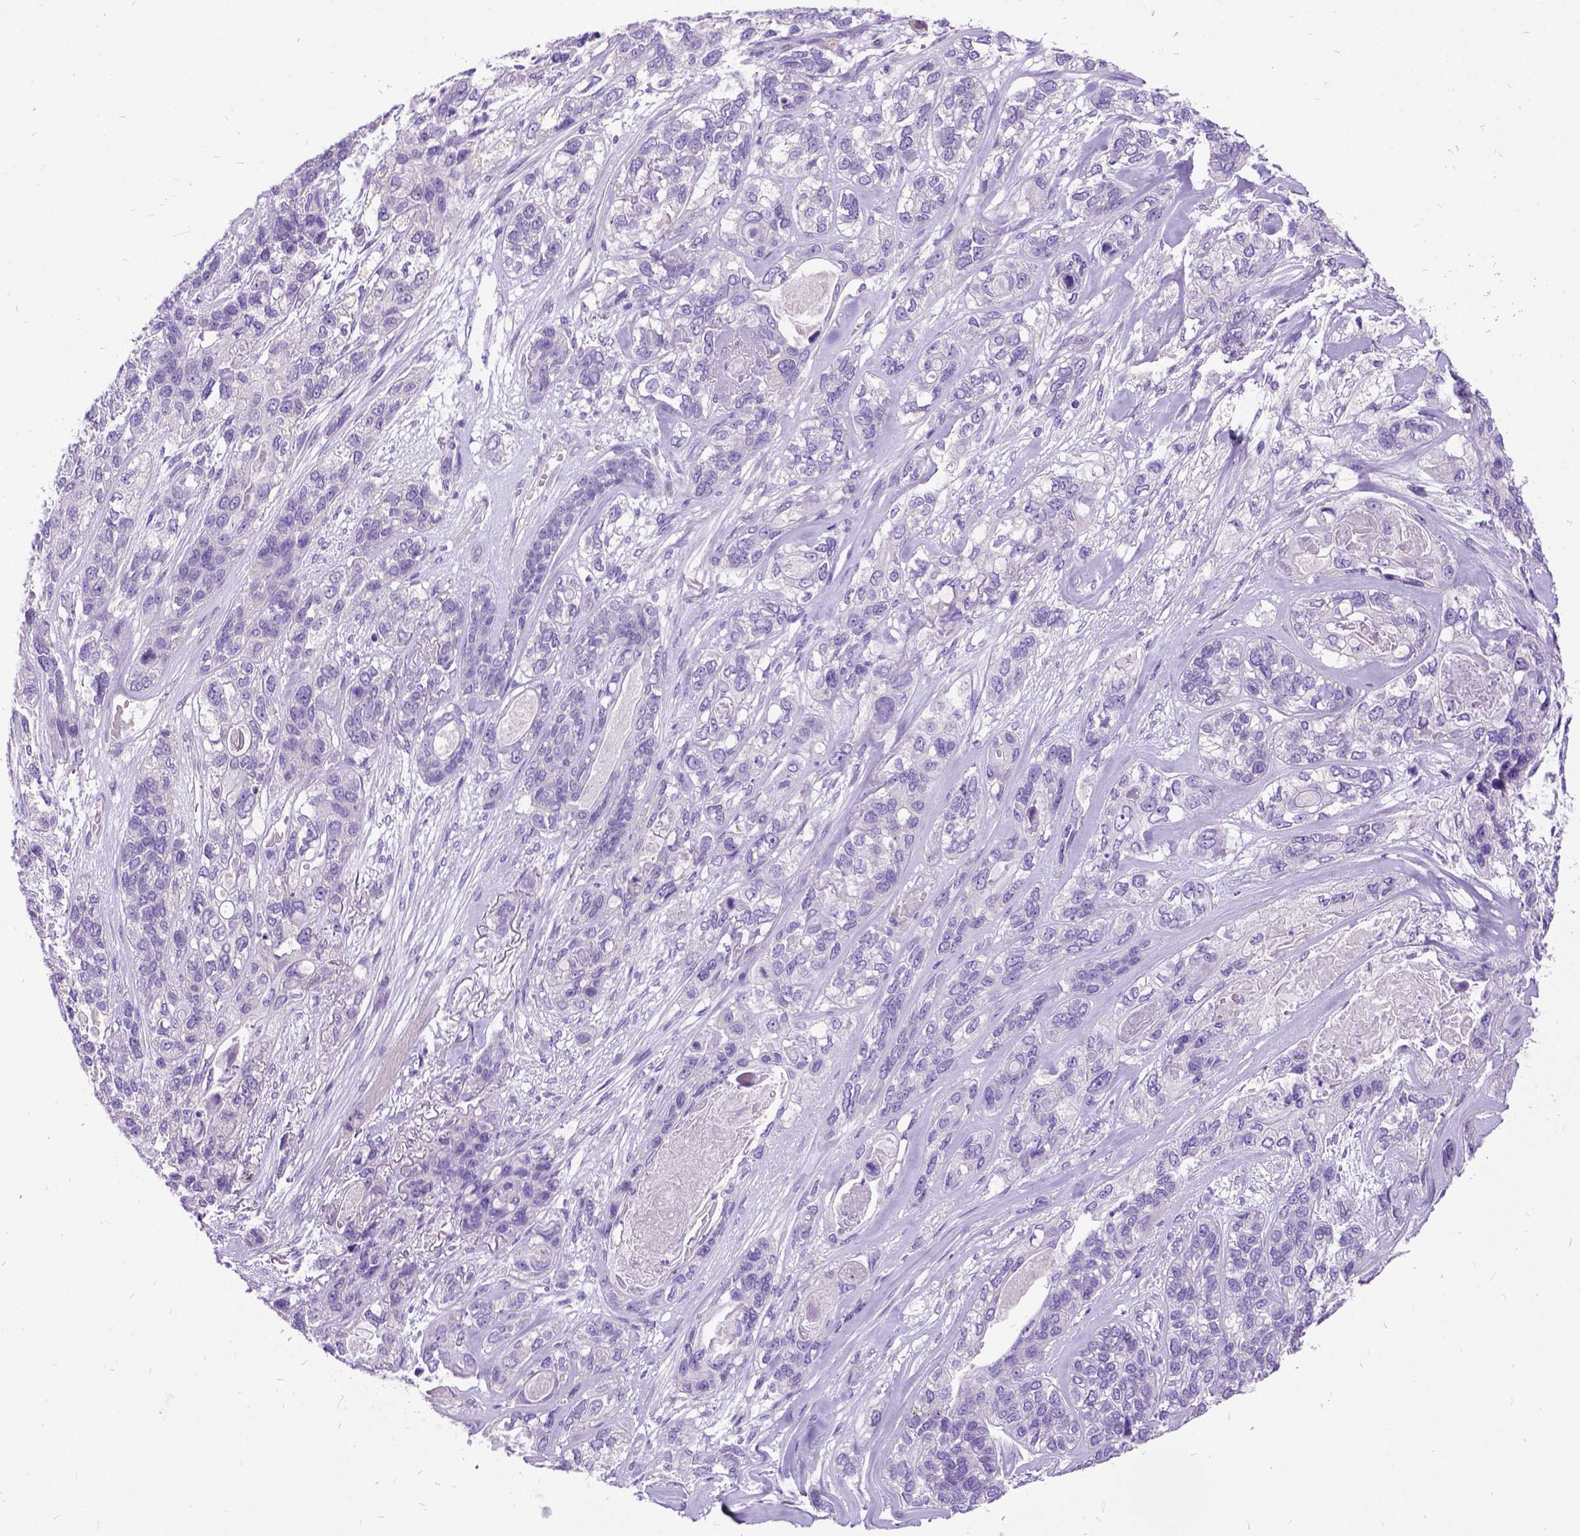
{"staining": {"intensity": "negative", "quantity": "none", "location": "none"}, "tissue": "lung cancer", "cell_type": "Tumor cells", "image_type": "cancer", "snomed": [{"axis": "morphology", "description": "Squamous cell carcinoma, NOS"}, {"axis": "topography", "description": "Lung"}], "caption": "This is a photomicrograph of immunohistochemistry (IHC) staining of squamous cell carcinoma (lung), which shows no positivity in tumor cells.", "gene": "CFAP54", "patient": {"sex": "female", "age": 70}}